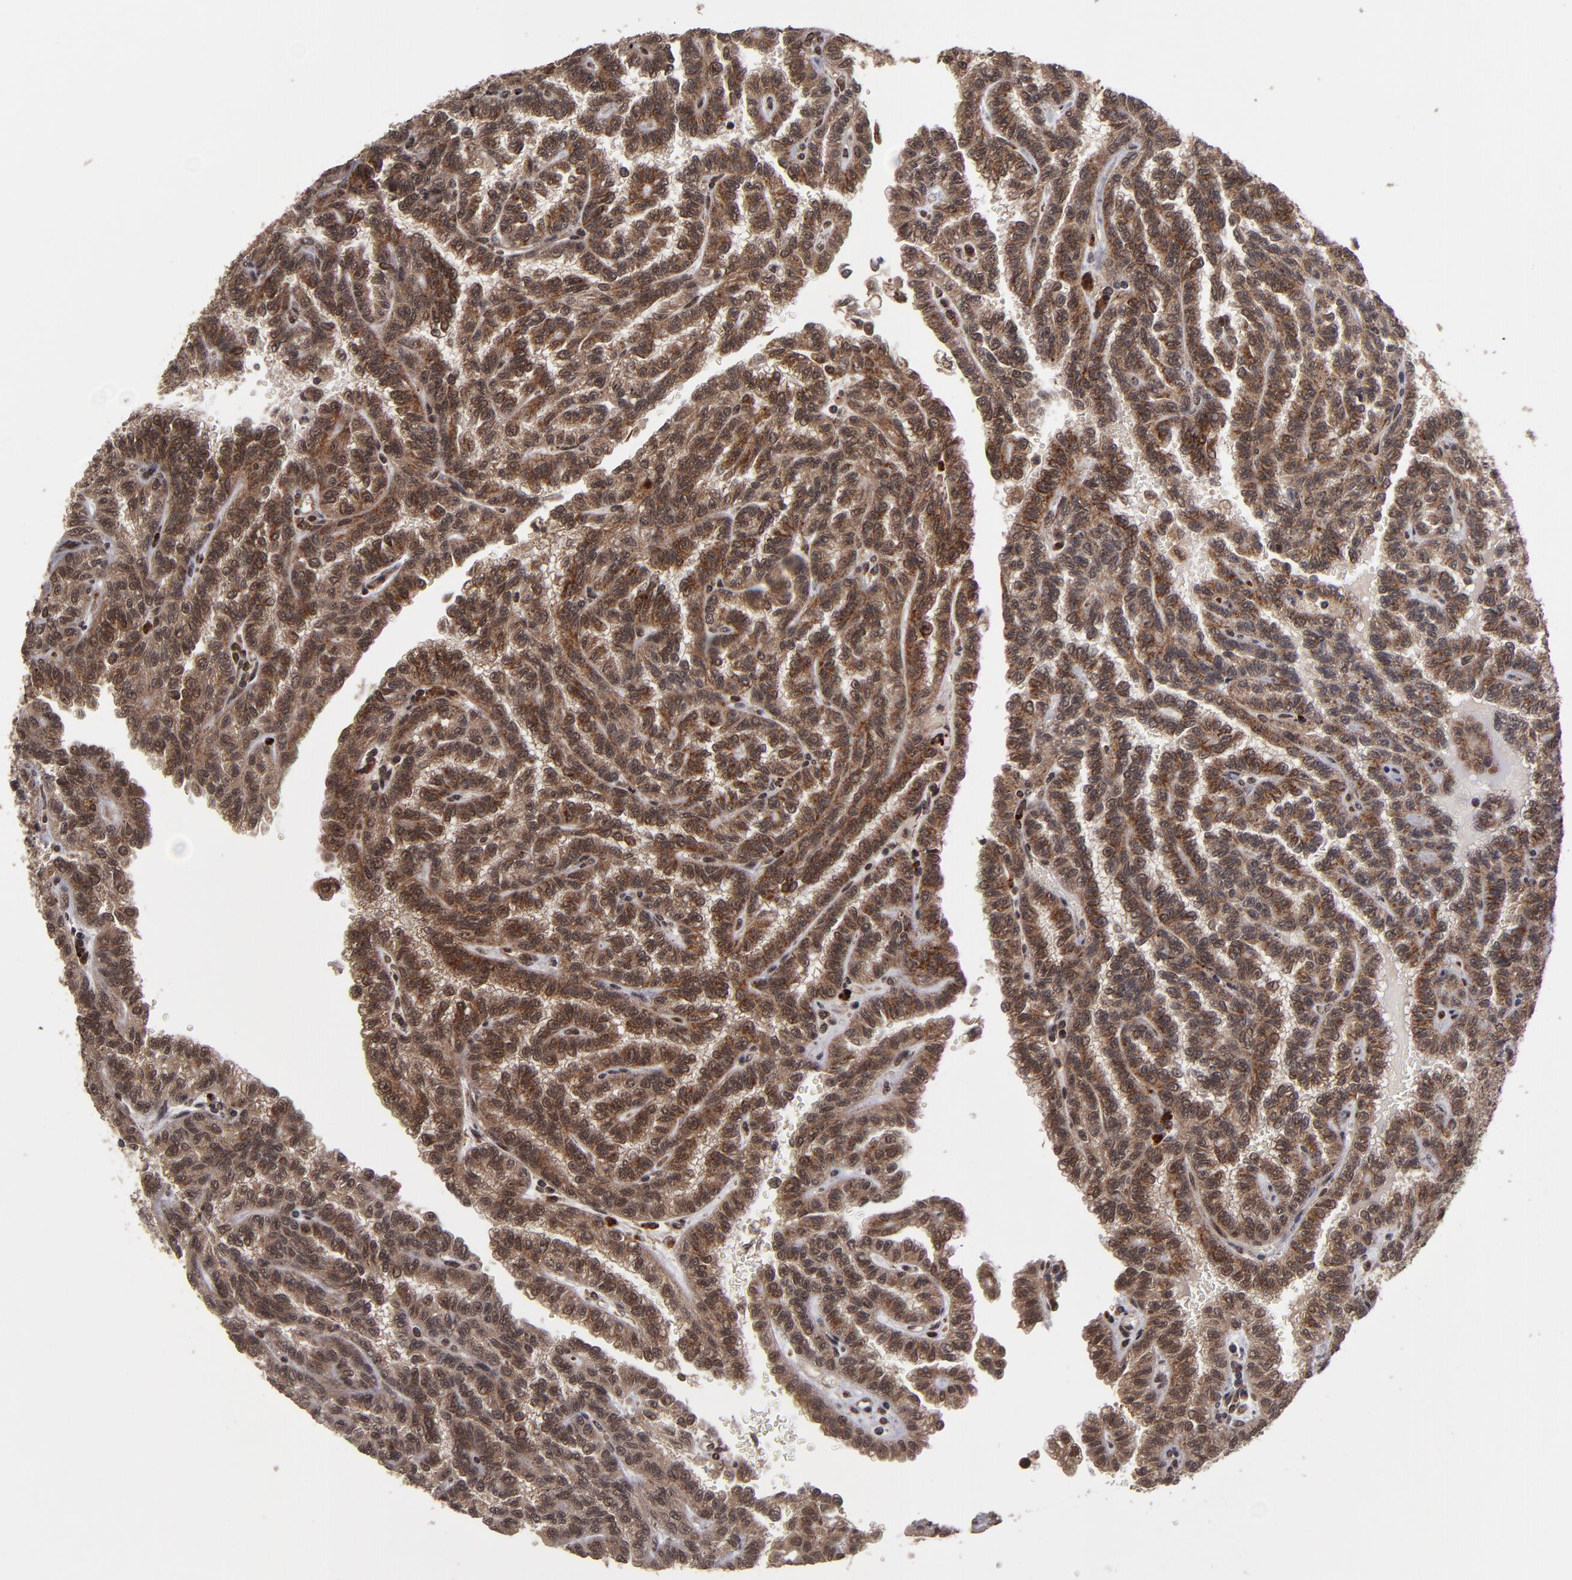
{"staining": {"intensity": "moderate", "quantity": ">75%", "location": "cytoplasmic/membranous"}, "tissue": "renal cancer", "cell_type": "Tumor cells", "image_type": "cancer", "snomed": [{"axis": "morphology", "description": "Inflammation, NOS"}, {"axis": "morphology", "description": "Adenocarcinoma, NOS"}, {"axis": "topography", "description": "Kidney"}], "caption": "There is medium levels of moderate cytoplasmic/membranous expression in tumor cells of renal cancer (adenocarcinoma), as demonstrated by immunohistochemical staining (brown color).", "gene": "CUL5", "patient": {"sex": "male", "age": 68}}